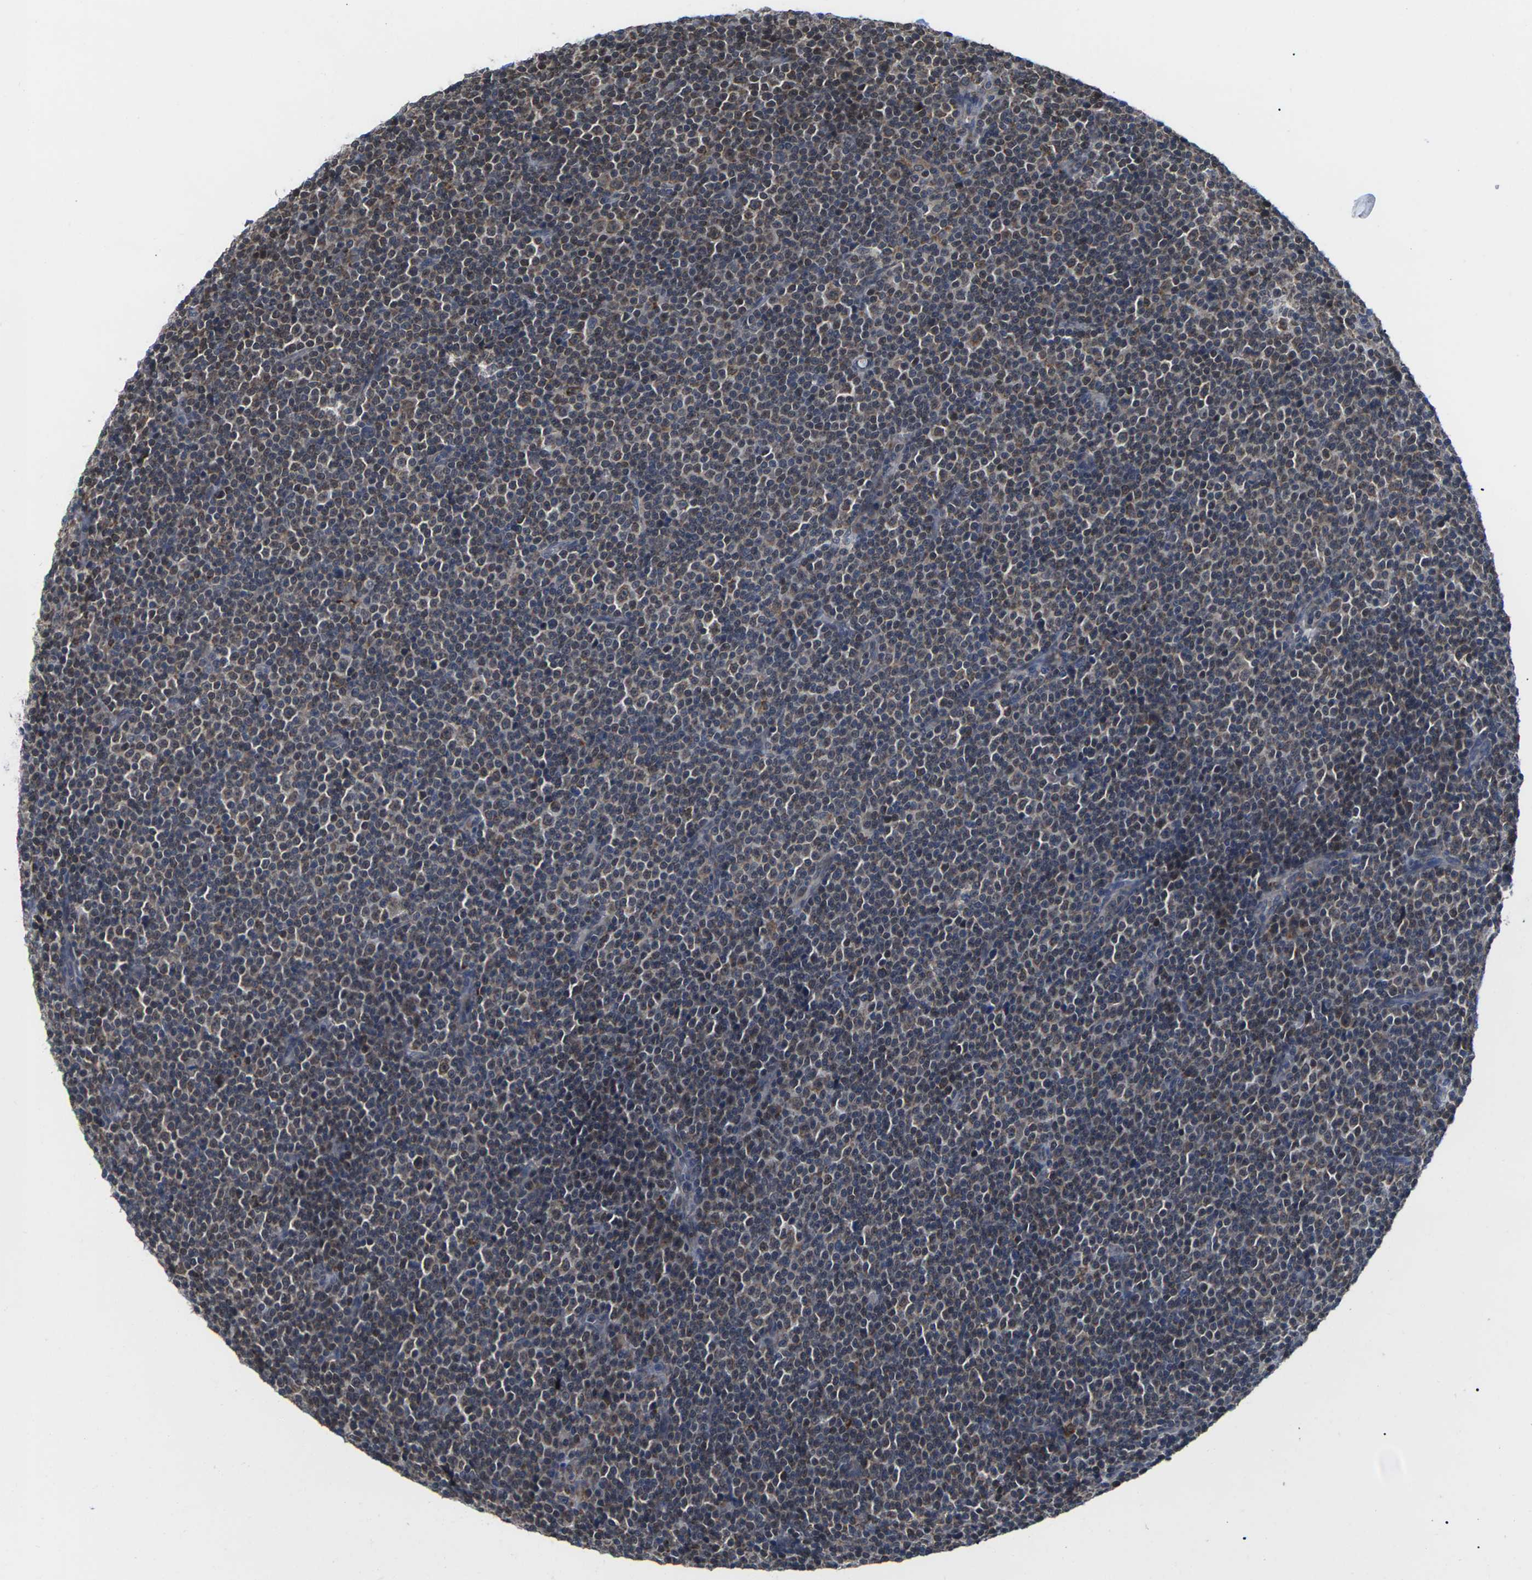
{"staining": {"intensity": "weak", "quantity": "25%-75%", "location": "cytoplasmic/membranous"}, "tissue": "lymphoma", "cell_type": "Tumor cells", "image_type": "cancer", "snomed": [{"axis": "morphology", "description": "Malignant lymphoma, non-Hodgkin's type, Low grade"}, {"axis": "topography", "description": "Lymph node"}], "caption": "Human lymphoma stained with a protein marker reveals weak staining in tumor cells.", "gene": "PDZK1IP1", "patient": {"sex": "female", "age": 67}}